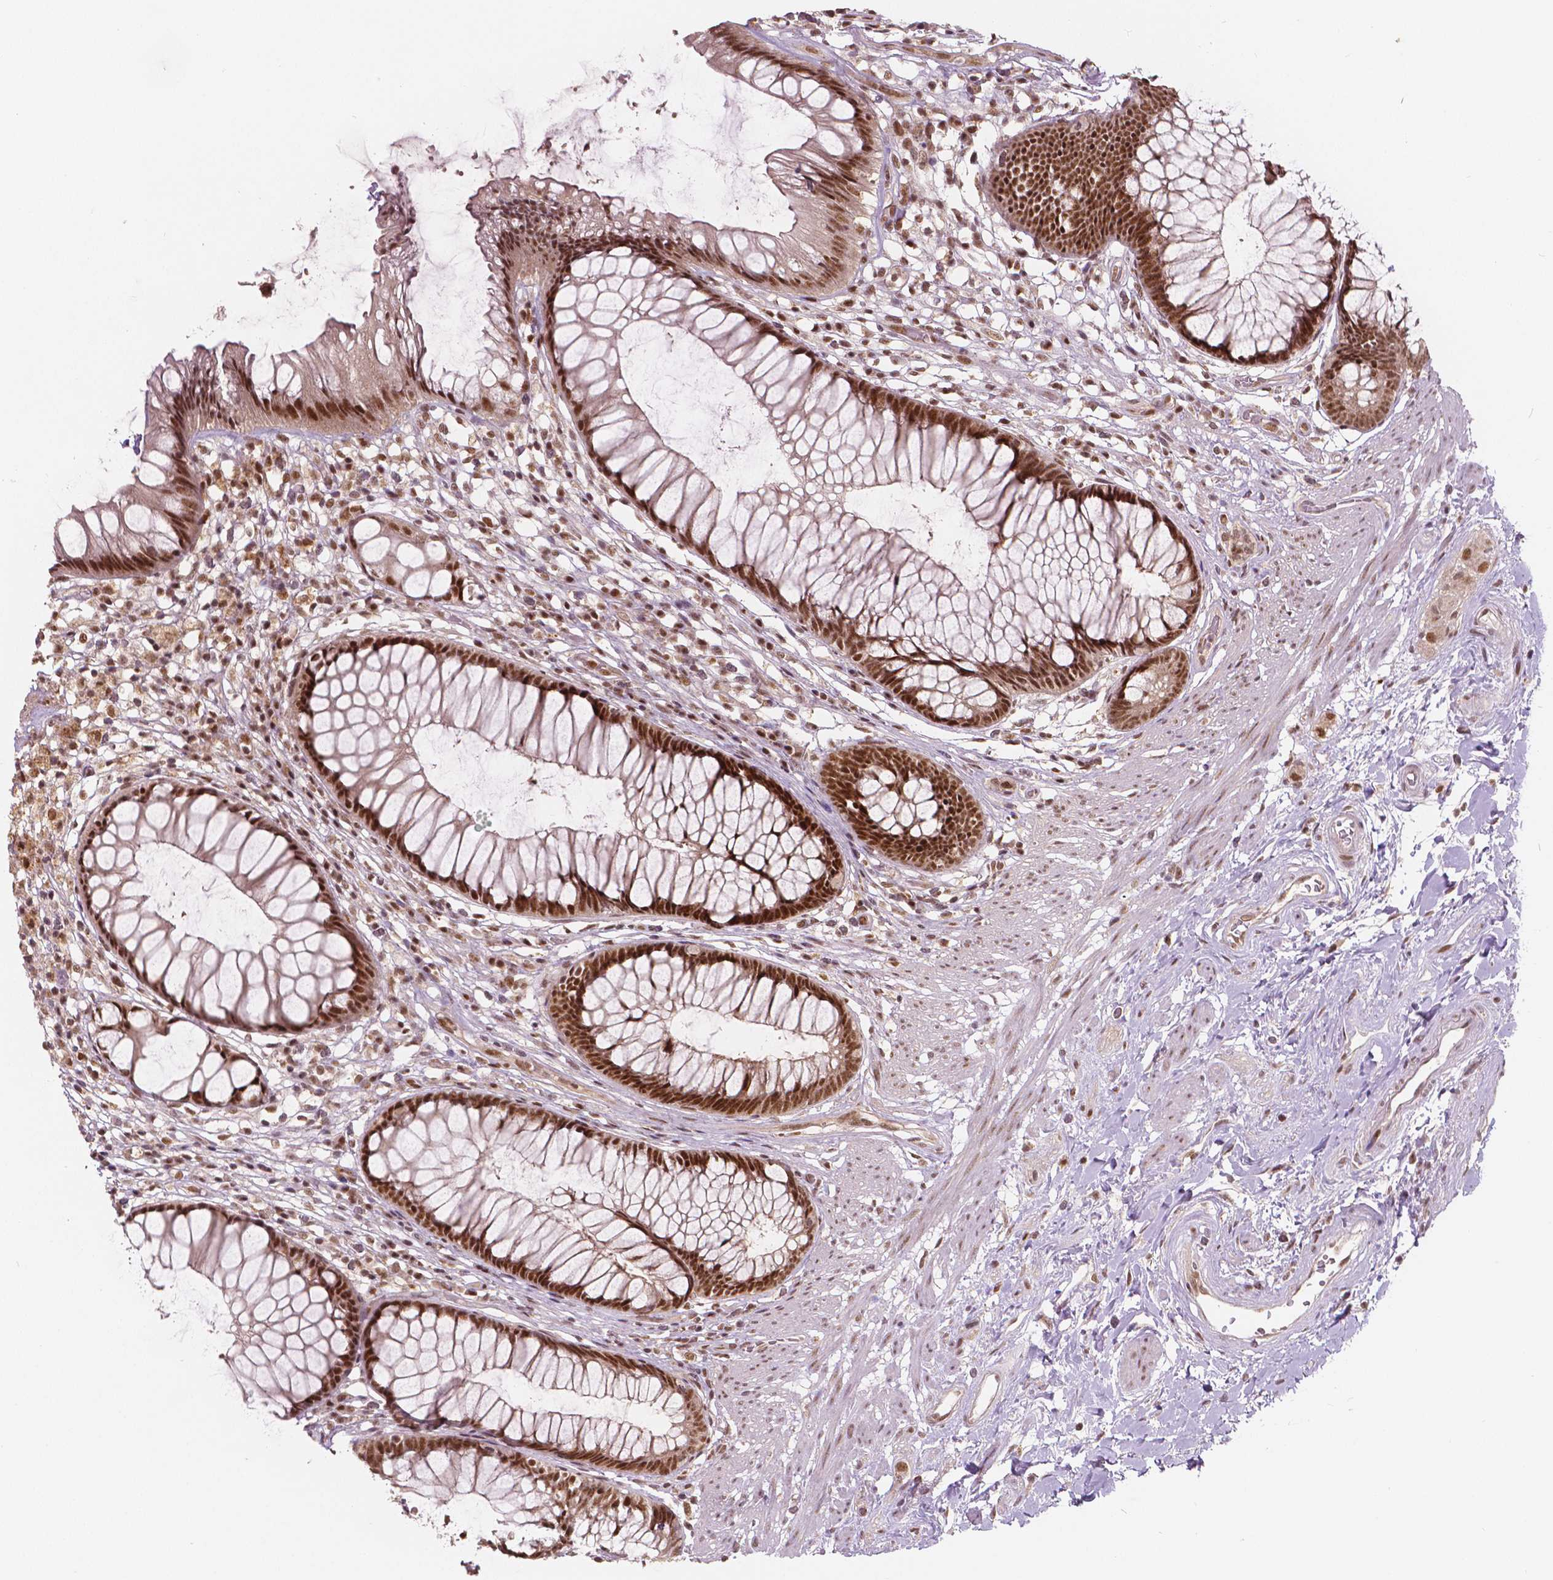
{"staining": {"intensity": "strong", "quantity": ">75%", "location": "nuclear"}, "tissue": "rectum", "cell_type": "Glandular cells", "image_type": "normal", "snomed": [{"axis": "morphology", "description": "Normal tissue, NOS"}, {"axis": "topography", "description": "Smooth muscle"}, {"axis": "topography", "description": "Rectum"}], "caption": "A high amount of strong nuclear positivity is identified in approximately >75% of glandular cells in normal rectum. (DAB IHC, brown staining for protein, blue staining for nuclei).", "gene": "NSD2", "patient": {"sex": "male", "age": 53}}